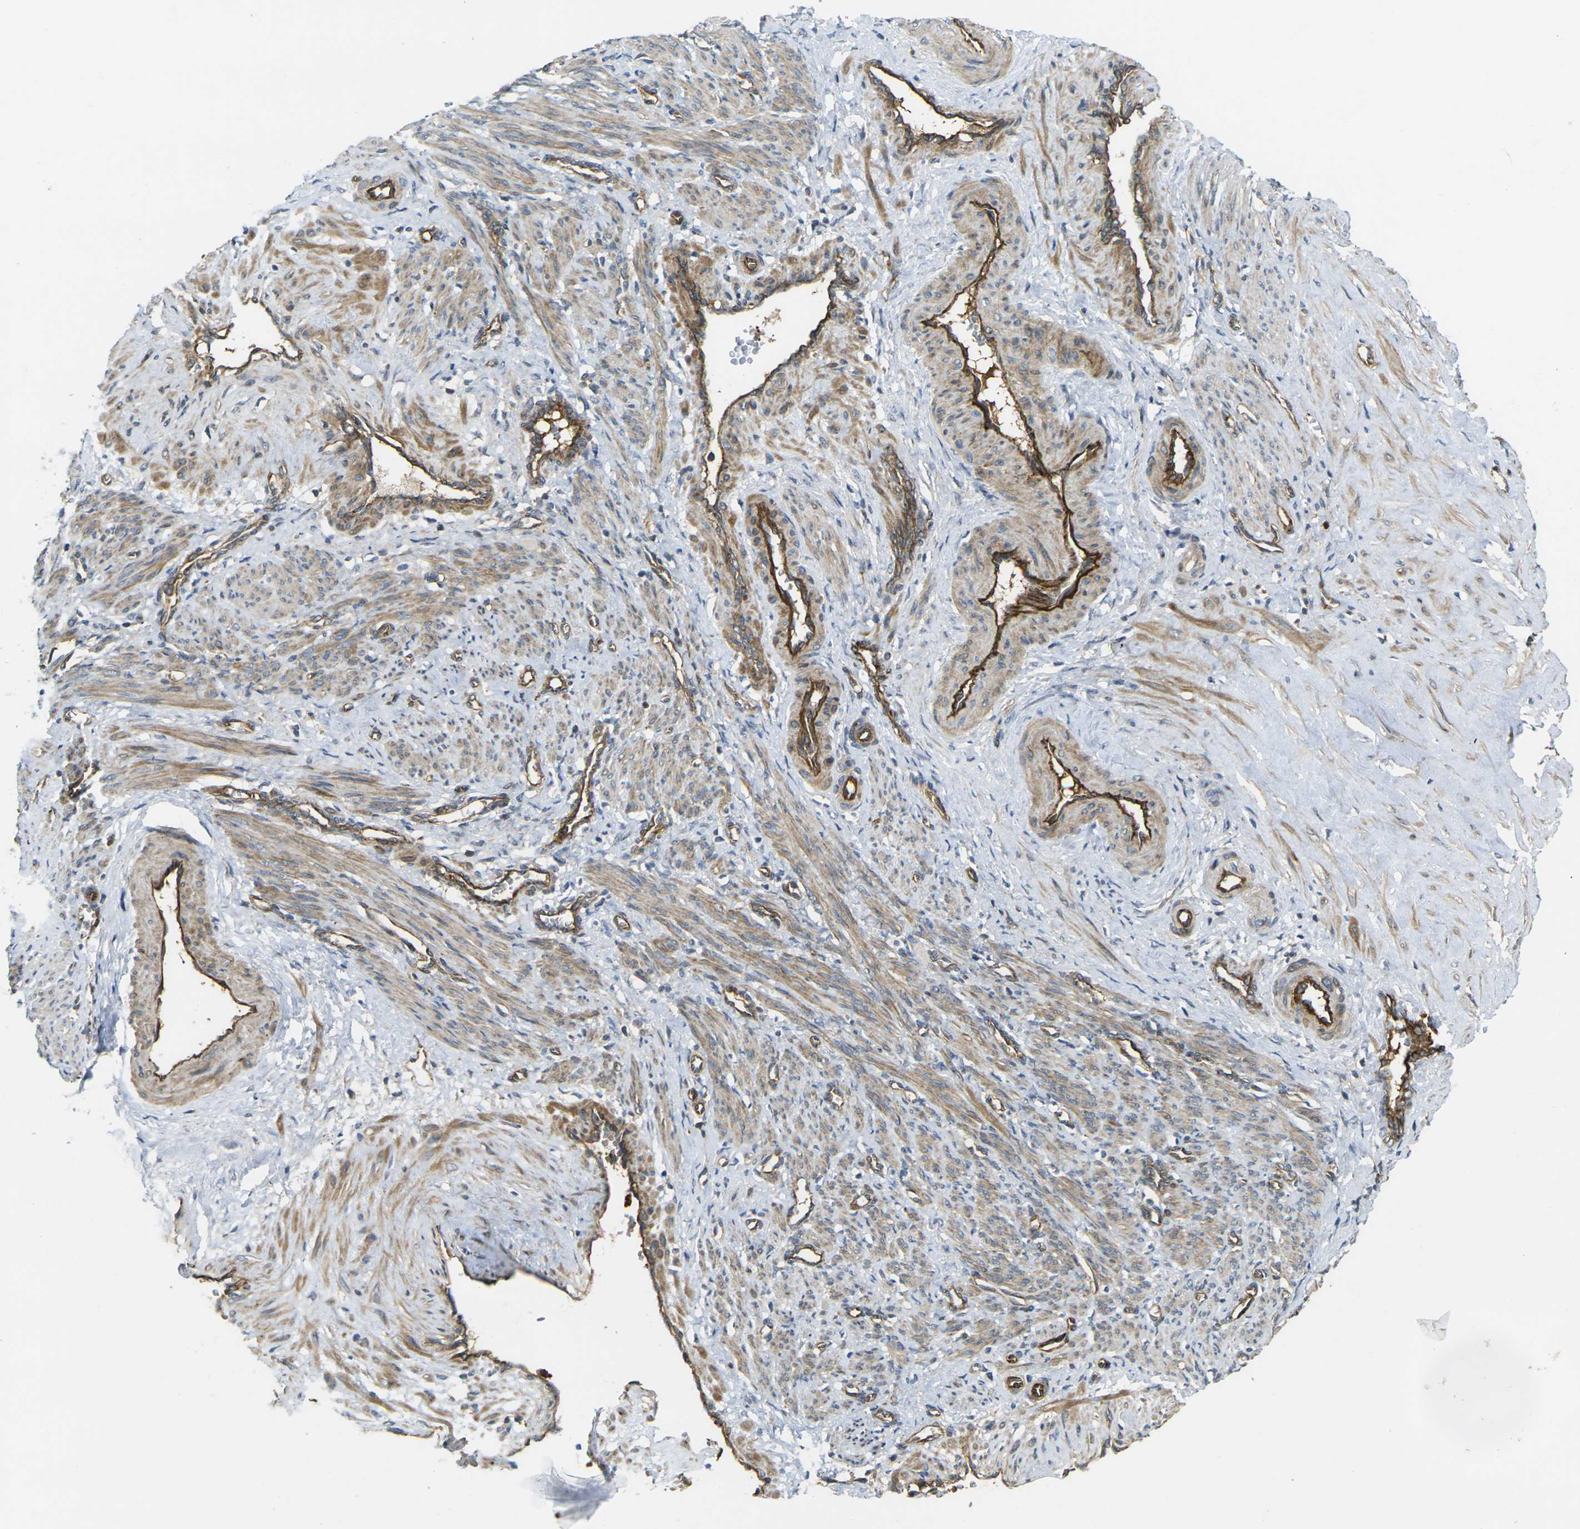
{"staining": {"intensity": "moderate", "quantity": ">75%", "location": "cytoplasmic/membranous"}, "tissue": "smooth muscle", "cell_type": "Smooth muscle cells", "image_type": "normal", "snomed": [{"axis": "morphology", "description": "Normal tissue, NOS"}, {"axis": "topography", "description": "Endometrium"}], "caption": "Brown immunohistochemical staining in normal human smooth muscle displays moderate cytoplasmic/membranous staining in about >75% of smooth muscle cells.", "gene": "ECE1", "patient": {"sex": "female", "age": 33}}